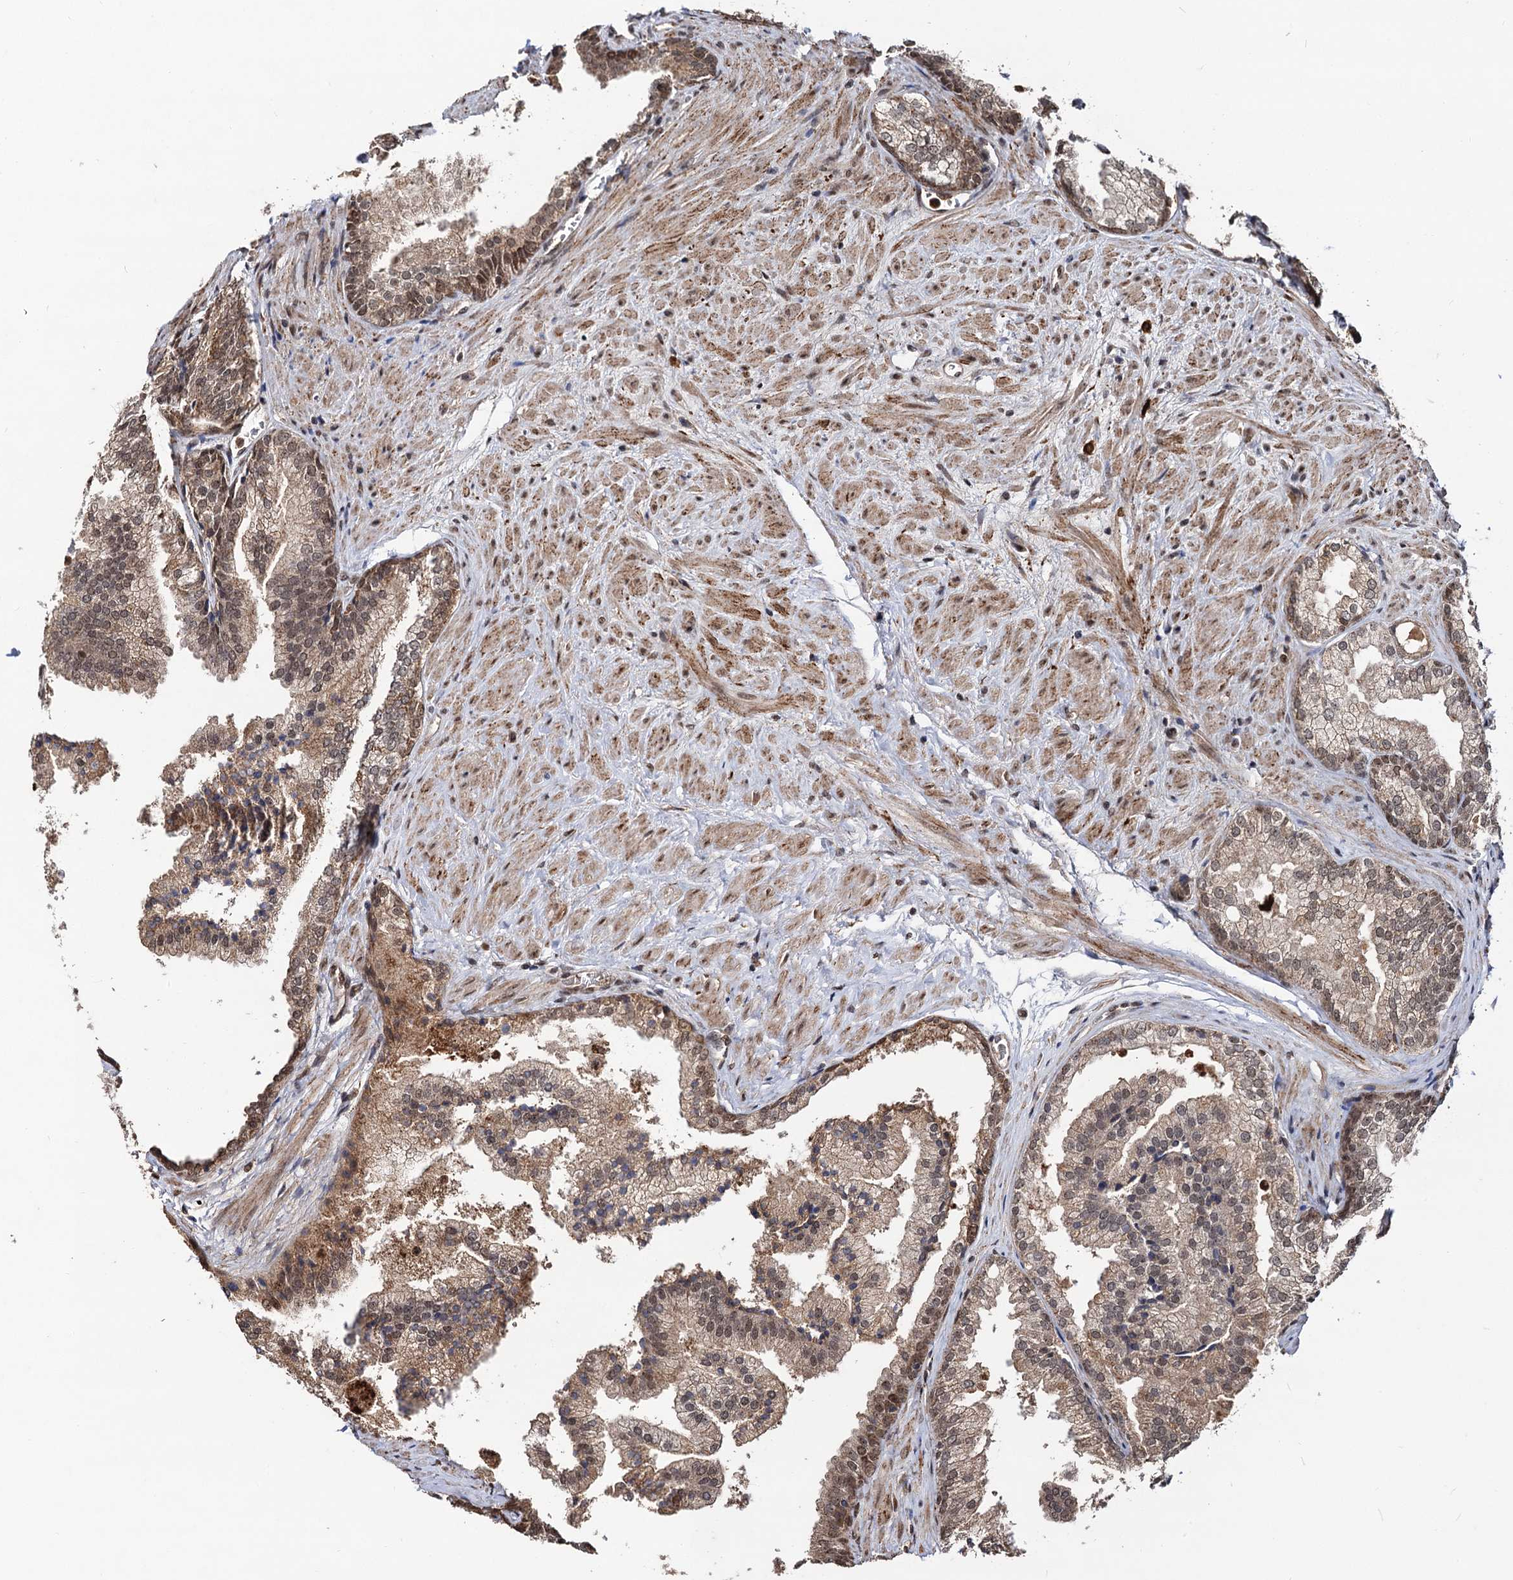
{"staining": {"intensity": "moderate", "quantity": "25%-75%", "location": "cytoplasmic/membranous,nuclear"}, "tissue": "prostate", "cell_type": "Glandular cells", "image_type": "normal", "snomed": [{"axis": "morphology", "description": "Normal tissue, NOS"}, {"axis": "topography", "description": "Prostate"}], "caption": "Immunohistochemistry (IHC) photomicrograph of normal prostate: human prostate stained using immunohistochemistry (IHC) shows medium levels of moderate protein expression localized specifically in the cytoplasmic/membranous,nuclear of glandular cells, appearing as a cytoplasmic/membranous,nuclear brown color.", "gene": "SFSWAP", "patient": {"sex": "male", "age": 76}}